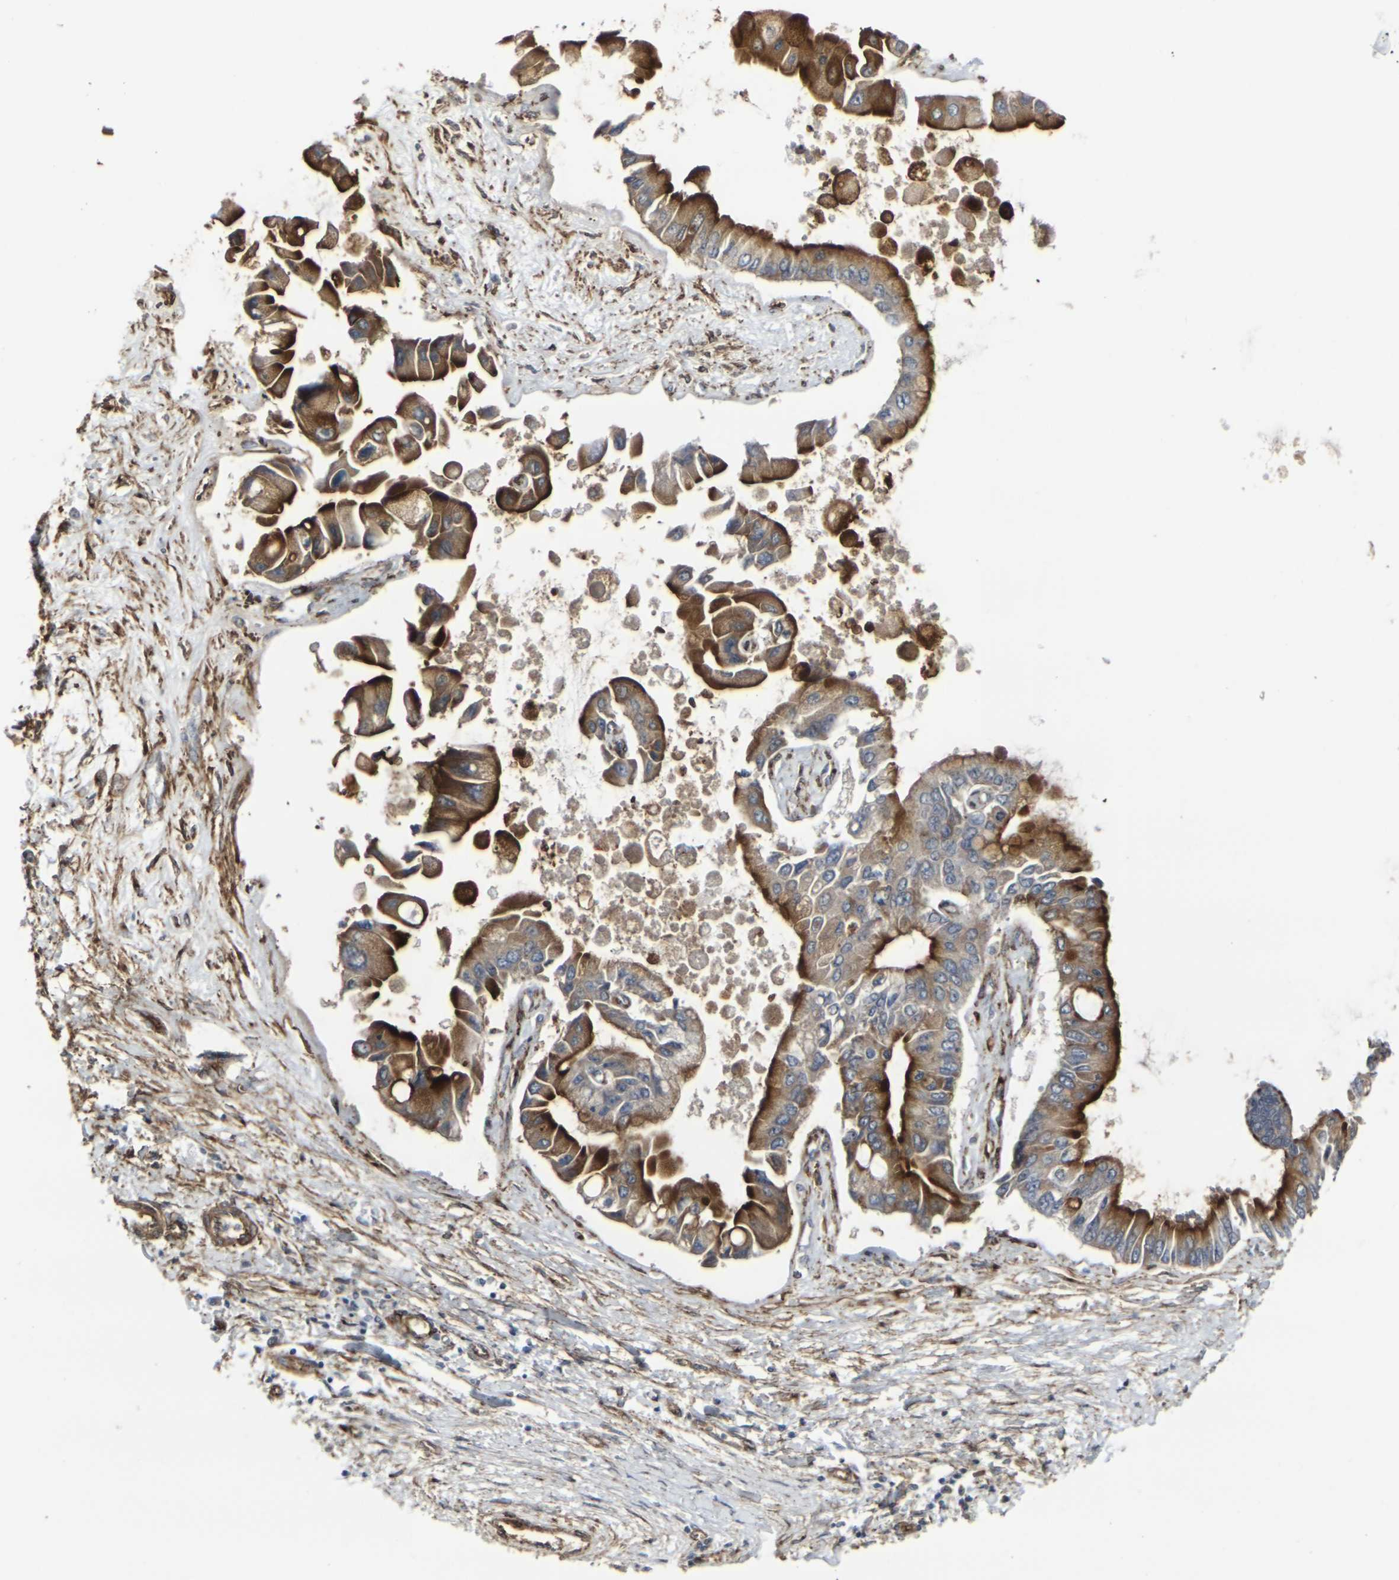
{"staining": {"intensity": "strong", "quantity": ">75%", "location": "cytoplasmic/membranous"}, "tissue": "liver cancer", "cell_type": "Tumor cells", "image_type": "cancer", "snomed": [{"axis": "morphology", "description": "Cholangiocarcinoma"}, {"axis": "topography", "description": "Liver"}], "caption": "Liver cancer stained with immunohistochemistry (IHC) displays strong cytoplasmic/membranous positivity in approximately >75% of tumor cells. Immunohistochemistry (ihc) stains the protein of interest in brown and the nuclei are stained blue.", "gene": "MYOF", "patient": {"sex": "male", "age": 50}}